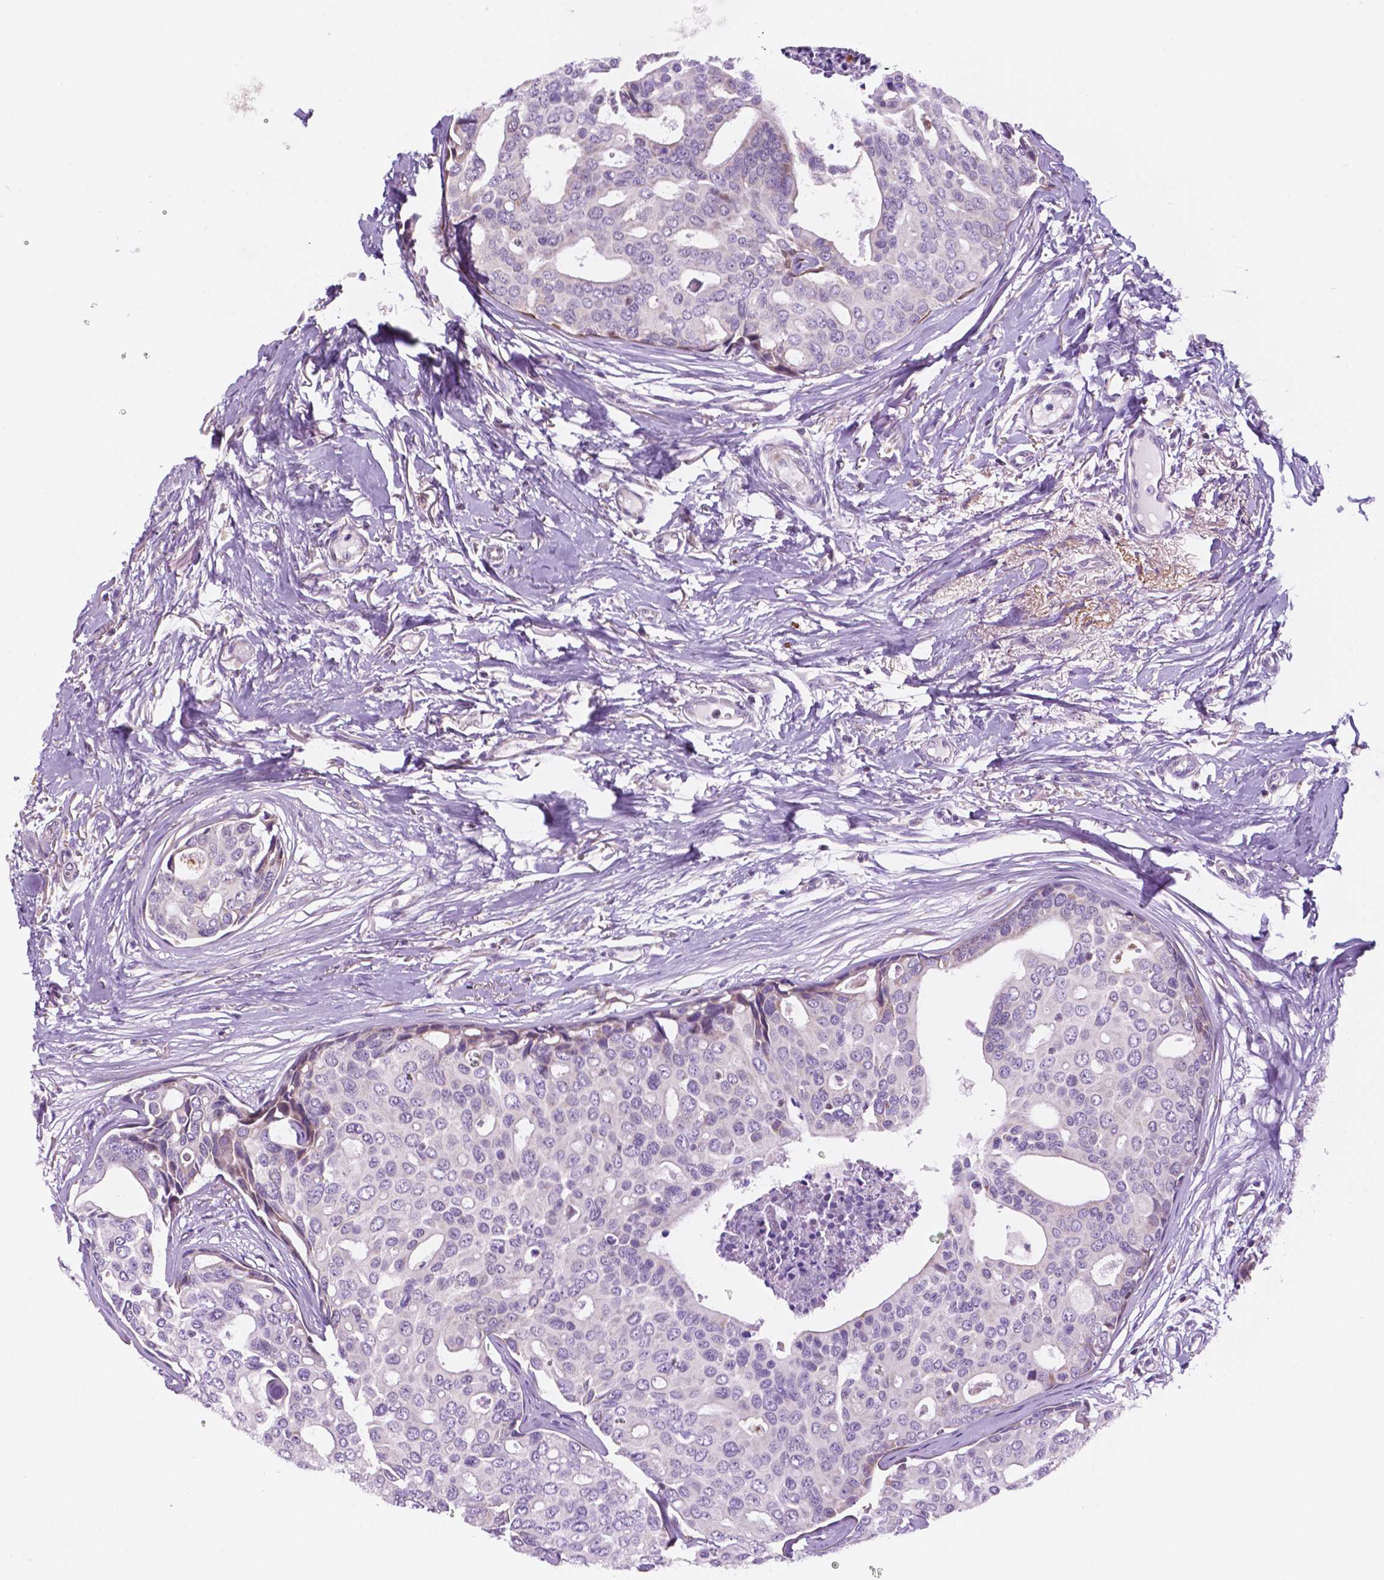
{"staining": {"intensity": "weak", "quantity": "<25%", "location": "cytoplasmic/membranous"}, "tissue": "breast cancer", "cell_type": "Tumor cells", "image_type": "cancer", "snomed": [{"axis": "morphology", "description": "Duct carcinoma"}, {"axis": "topography", "description": "Breast"}], "caption": "Breast cancer stained for a protein using IHC demonstrates no expression tumor cells.", "gene": "GEMIN4", "patient": {"sex": "female", "age": 54}}